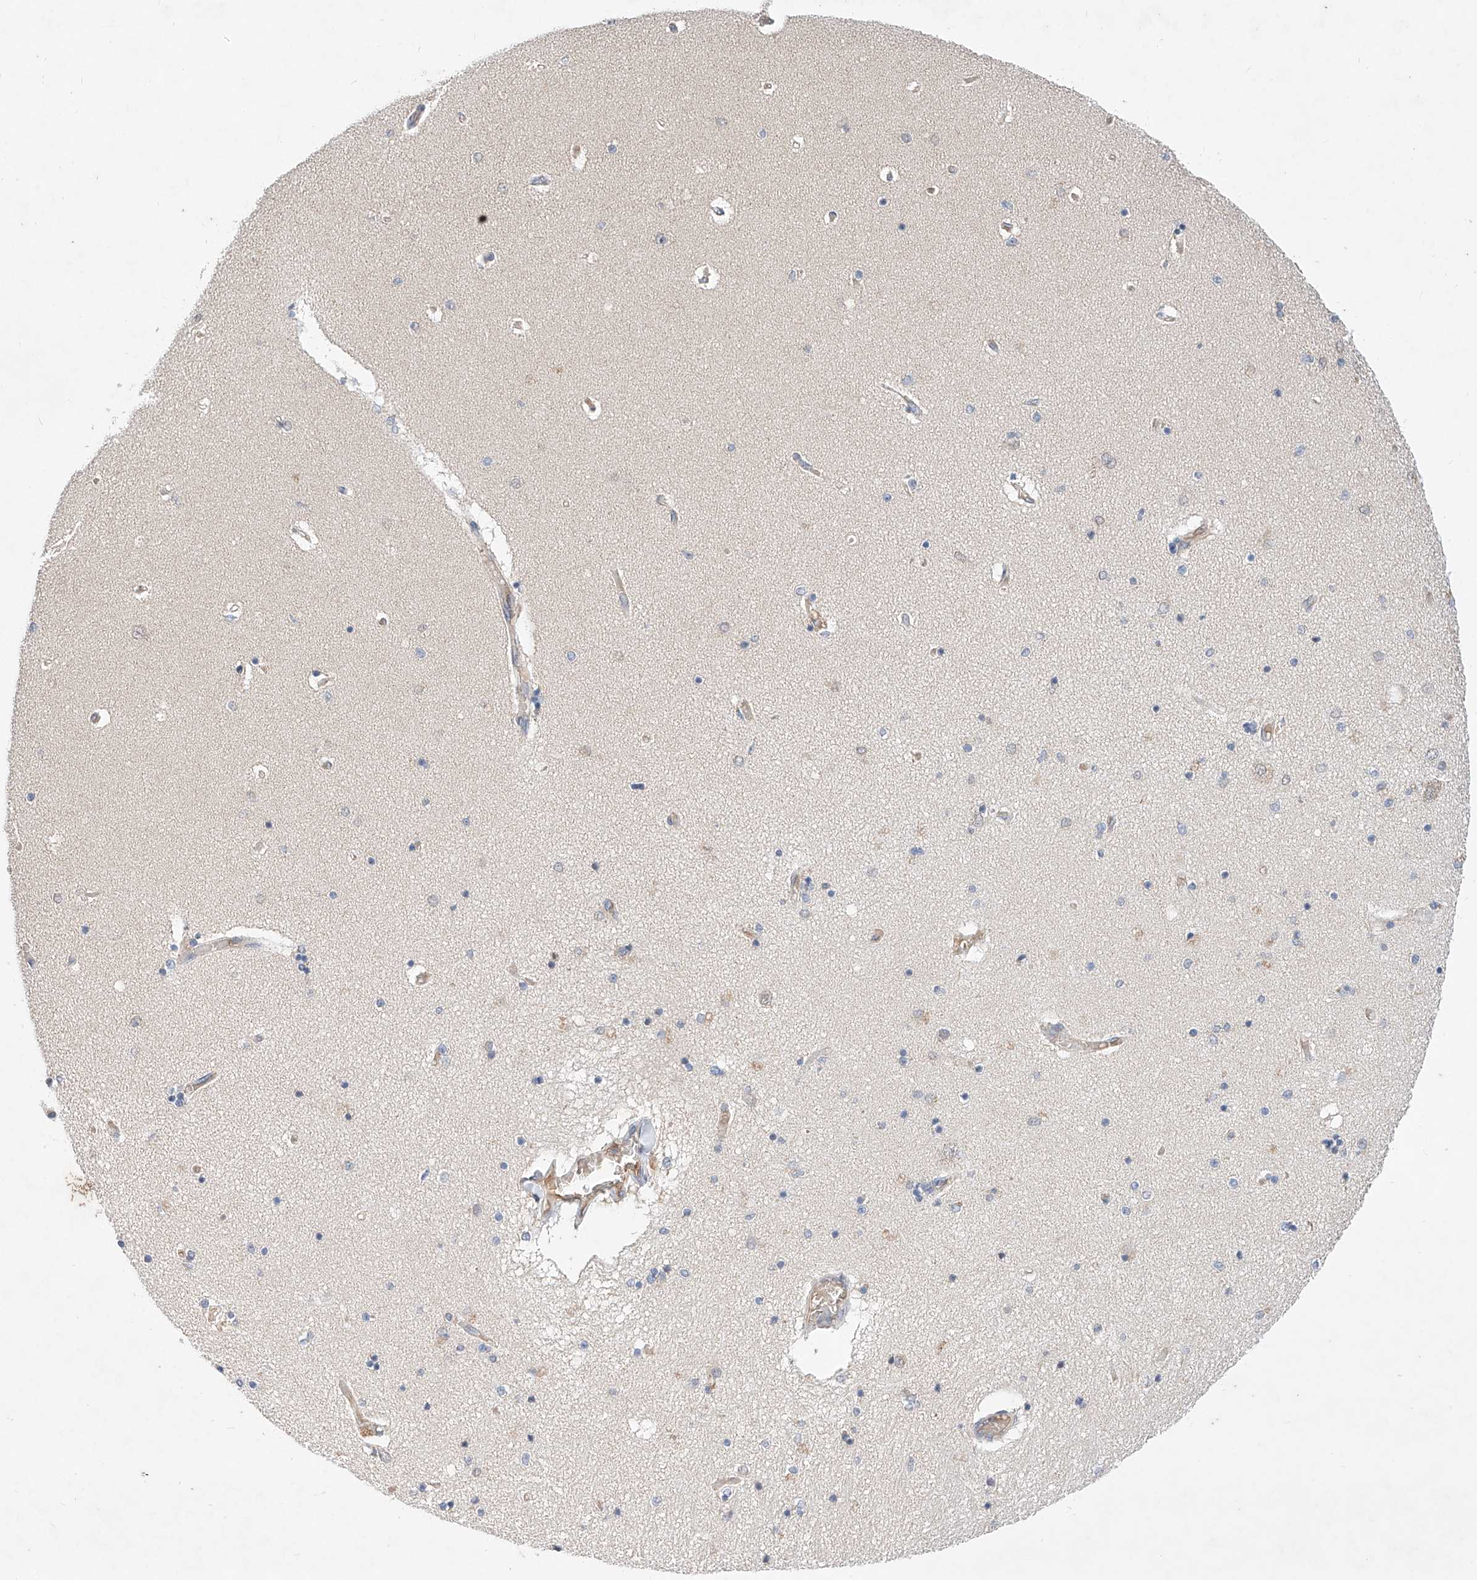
{"staining": {"intensity": "negative", "quantity": "none", "location": "none"}, "tissue": "hippocampus", "cell_type": "Glial cells", "image_type": "normal", "snomed": [{"axis": "morphology", "description": "Normal tissue, NOS"}, {"axis": "topography", "description": "Hippocampus"}], "caption": "This is a photomicrograph of IHC staining of benign hippocampus, which shows no expression in glial cells.", "gene": "FASTK", "patient": {"sex": "female", "age": 54}}